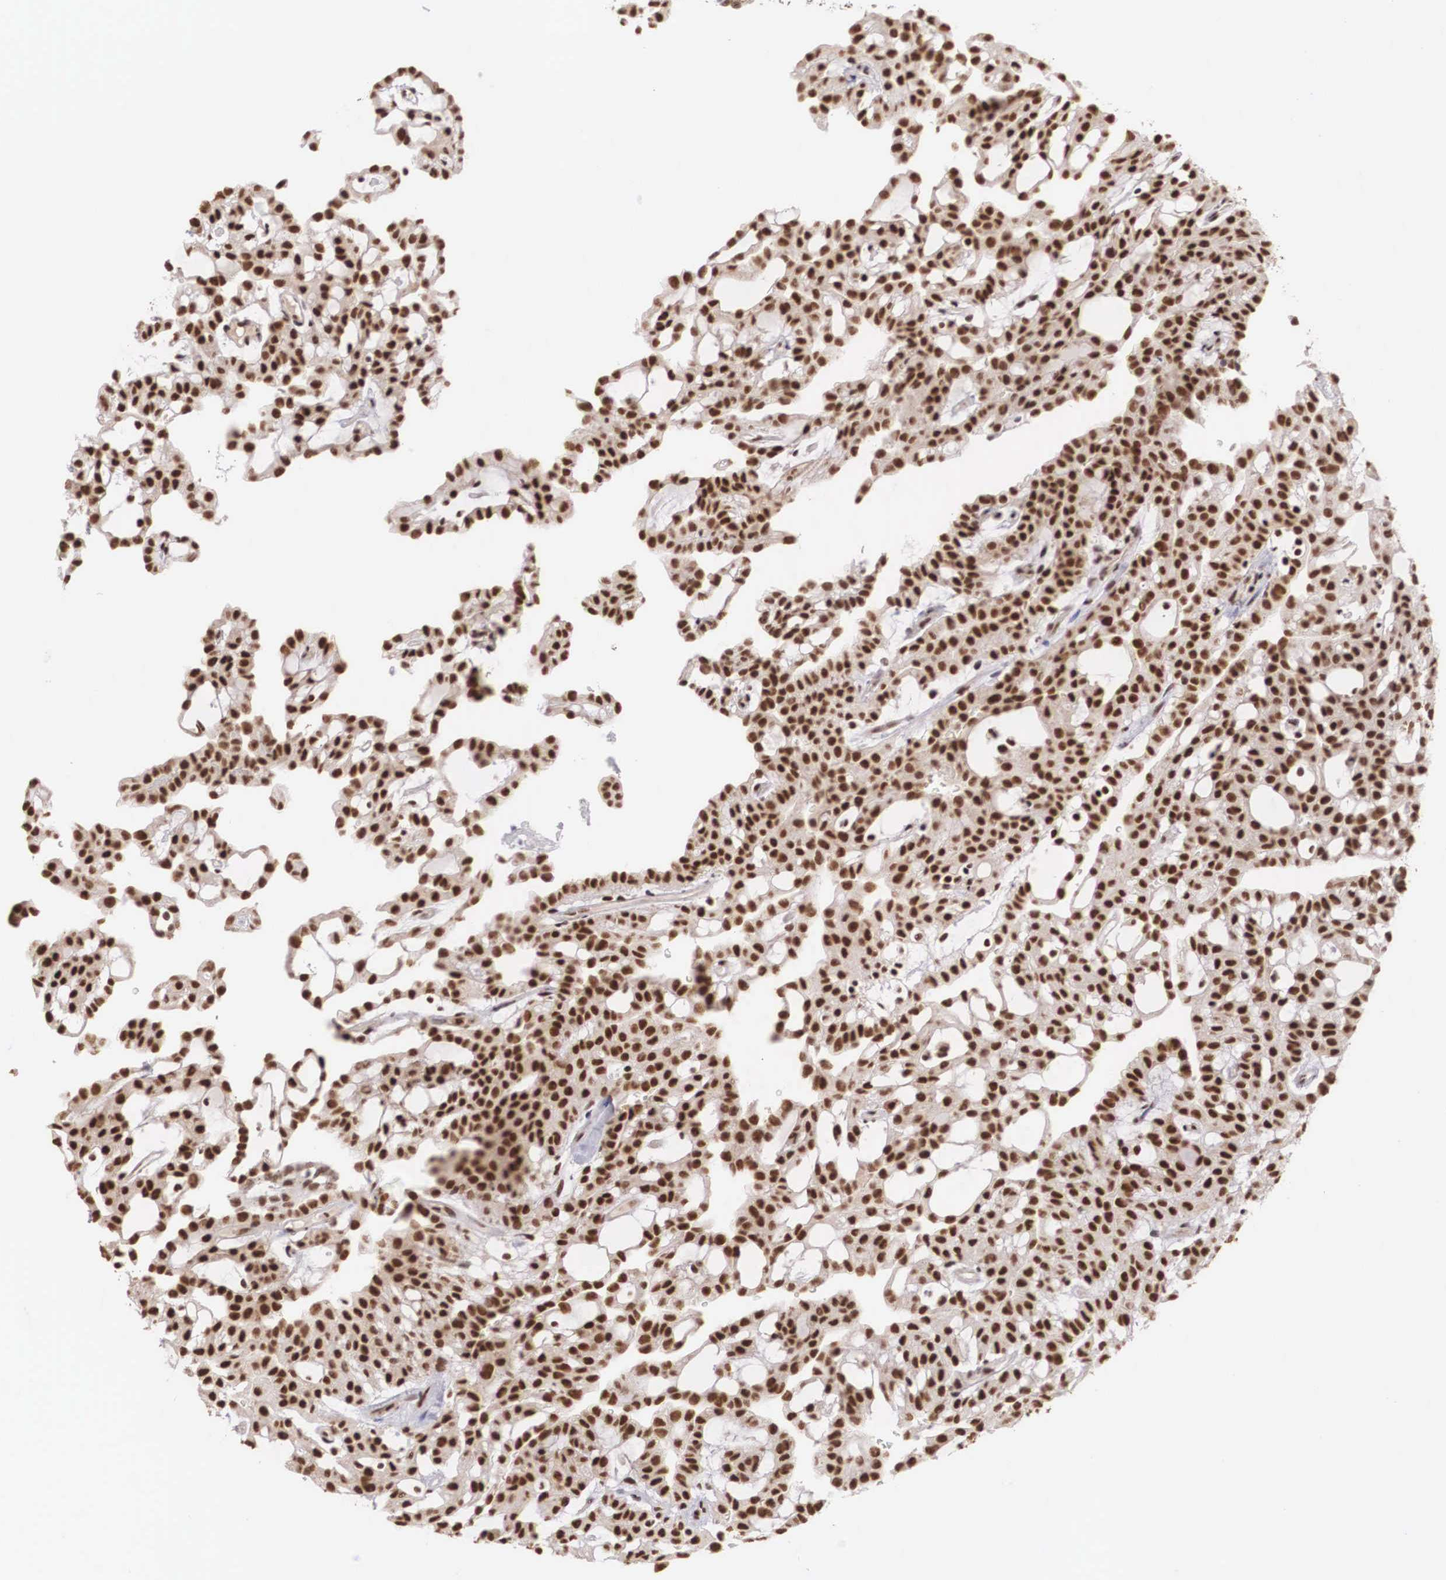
{"staining": {"intensity": "strong", "quantity": ">75%", "location": "nuclear"}, "tissue": "renal cancer", "cell_type": "Tumor cells", "image_type": "cancer", "snomed": [{"axis": "morphology", "description": "Adenocarcinoma, NOS"}, {"axis": "topography", "description": "Kidney"}], "caption": "Protein staining exhibits strong nuclear staining in approximately >75% of tumor cells in renal cancer.", "gene": "HTATSF1", "patient": {"sex": "male", "age": 63}}